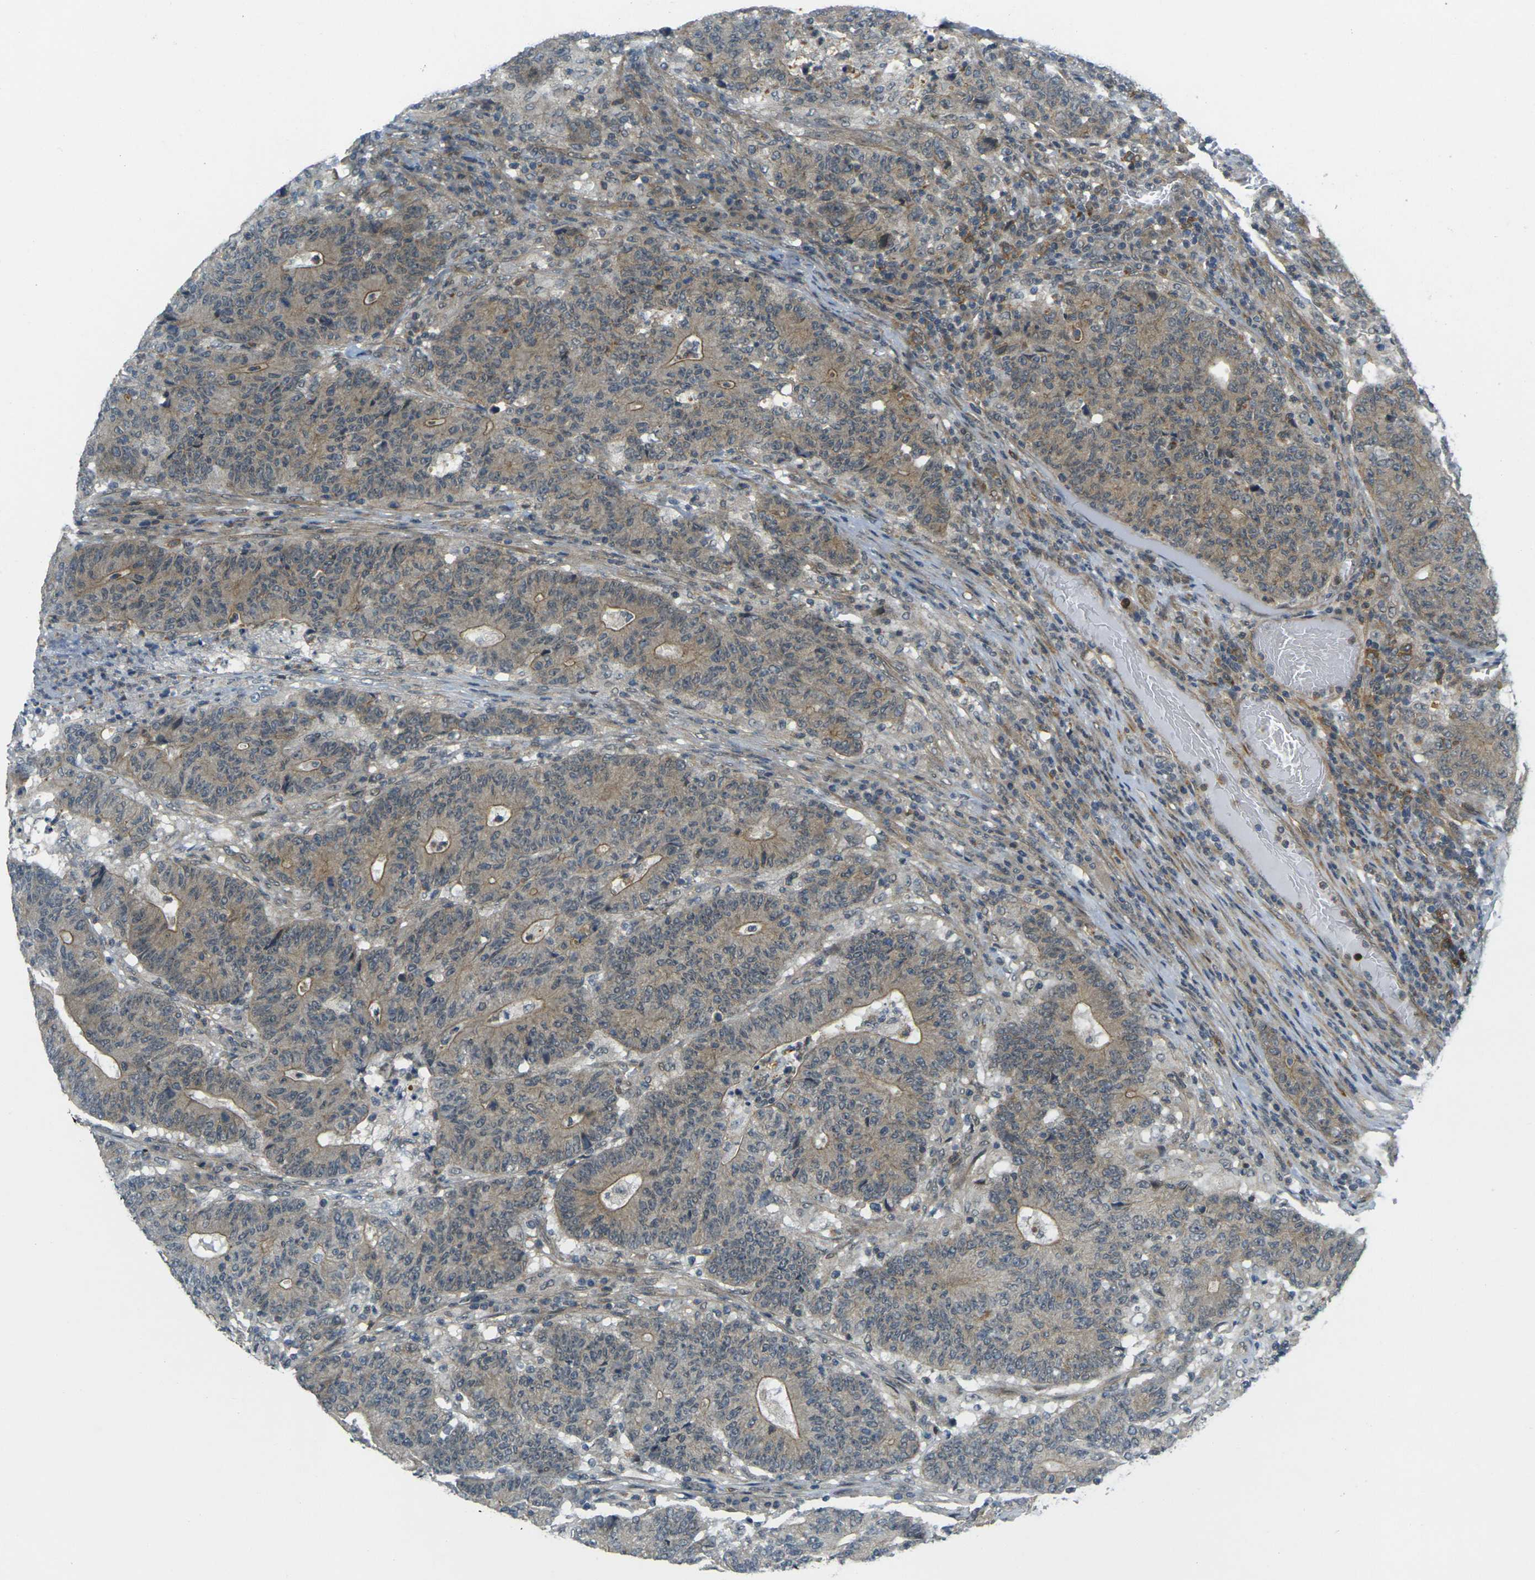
{"staining": {"intensity": "moderate", "quantity": ">75%", "location": "cytoplasmic/membranous"}, "tissue": "colorectal cancer", "cell_type": "Tumor cells", "image_type": "cancer", "snomed": [{"axis": "morphology", "description": "Normal tissue, NOS"}, {"axis": "morphology", "description": "Adenocarcinoma, NOS"}, {"axis": "topography", "description": "Colon"}], "caption": "Human colorectal adenocarcinoma stained for a protein (brown) displays moderate cytoplasmic/membranous positive positivity in approximately >75% of tumor cells.", "gene": "KCTD10", "patient": {"sex": "female", "age": 75}}